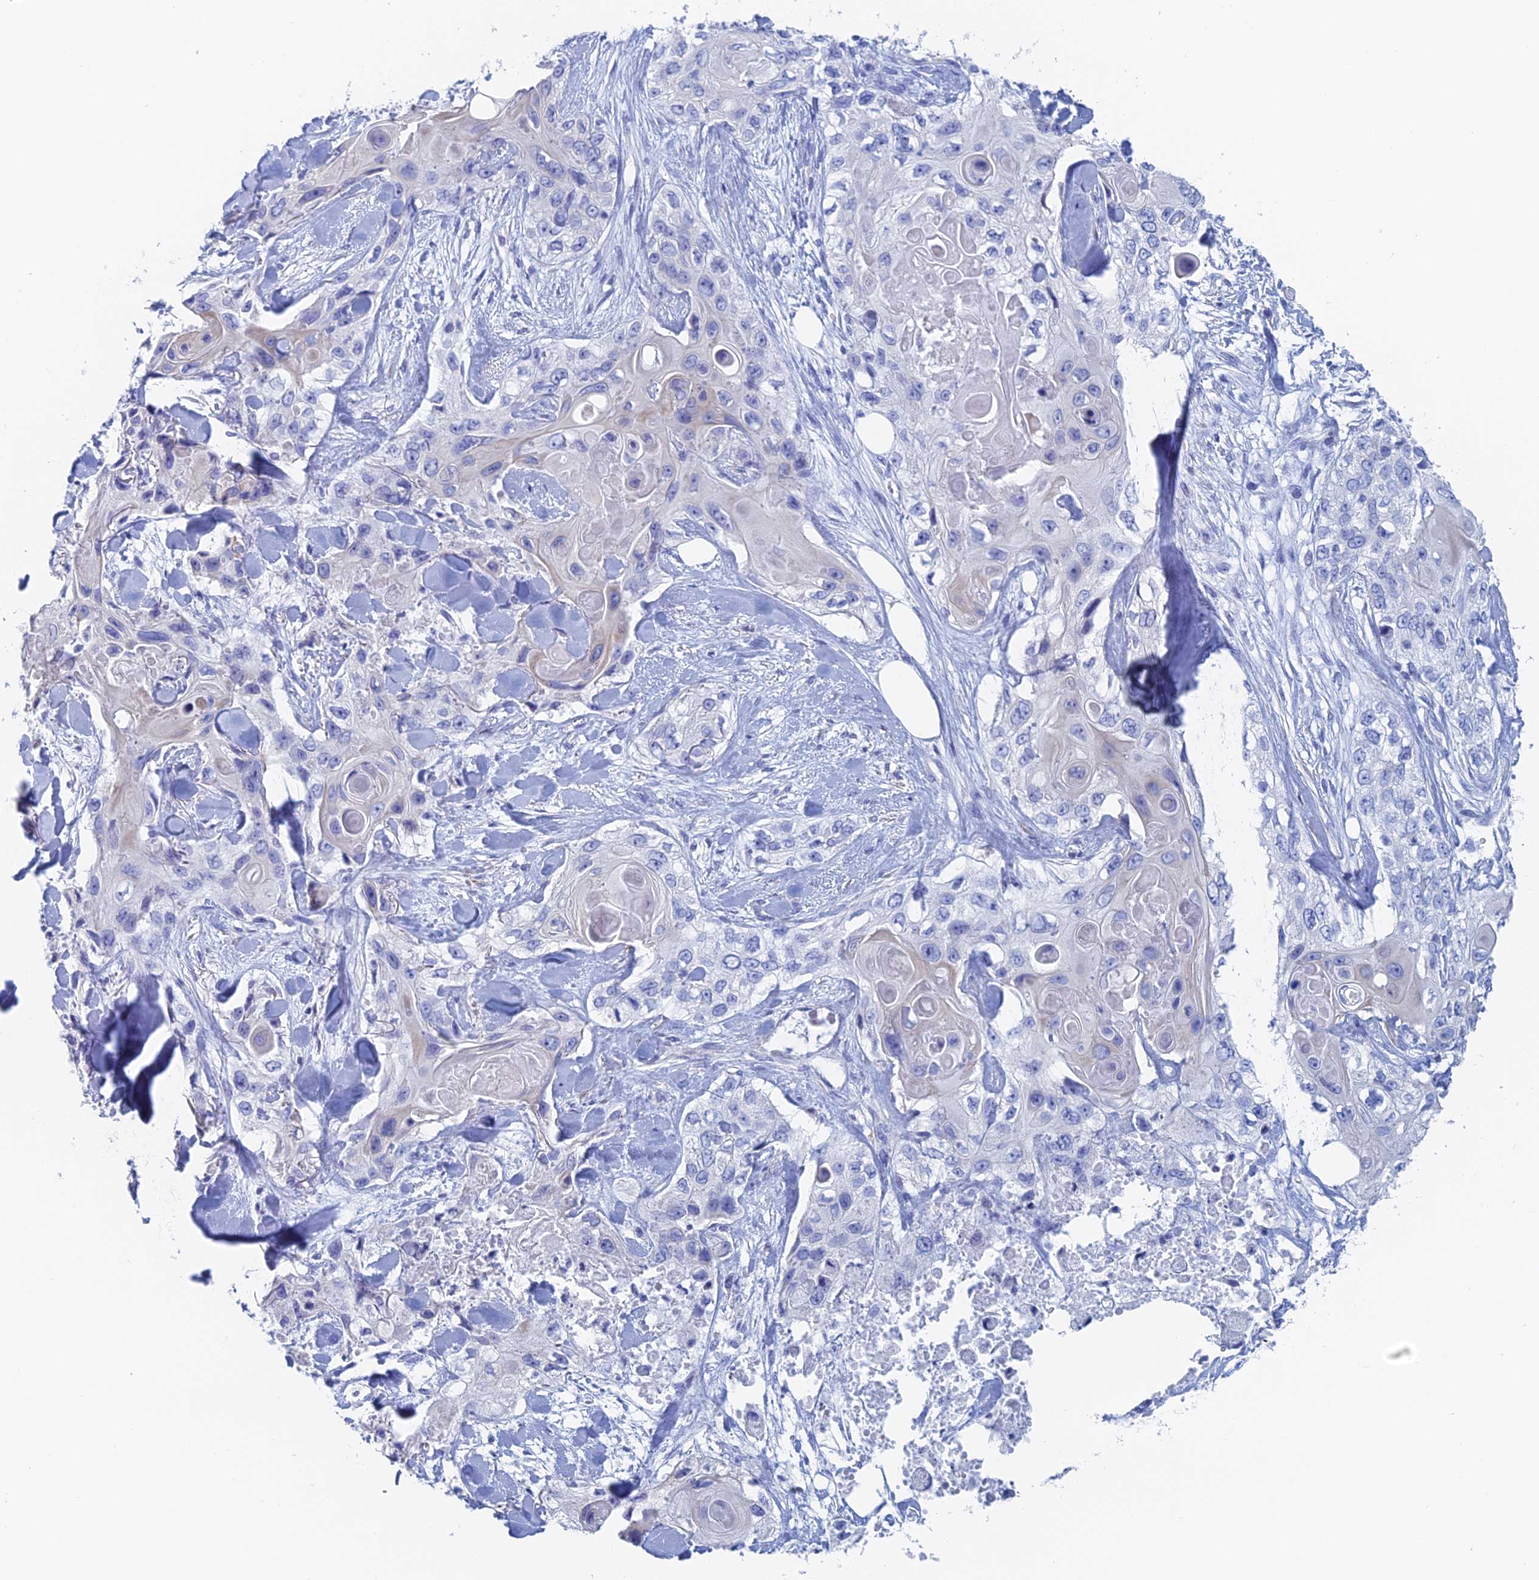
{"staining": {"intensity": "negative", "quantity": "none", "location": "none"}, "tissue": "skin cancer", "cell_type": "Tumor cells", "image_type": "cancer", "snomed": [{"axis": "morphology", "description": "Normal tissue, NOS"}, {"axis": "morphology", "description": "Squamous cell carcinoma, NOS"}, {"axis": "topography", "description": "Skin"}], "caption": "Tumor cells show no significant expression in squamous cell carcinoma (skin). (Immunohistochemistry, brightfield microscopy, high magnification).", "gene": "KCNK18", "patient": {"sex": "male", "age": 72}}